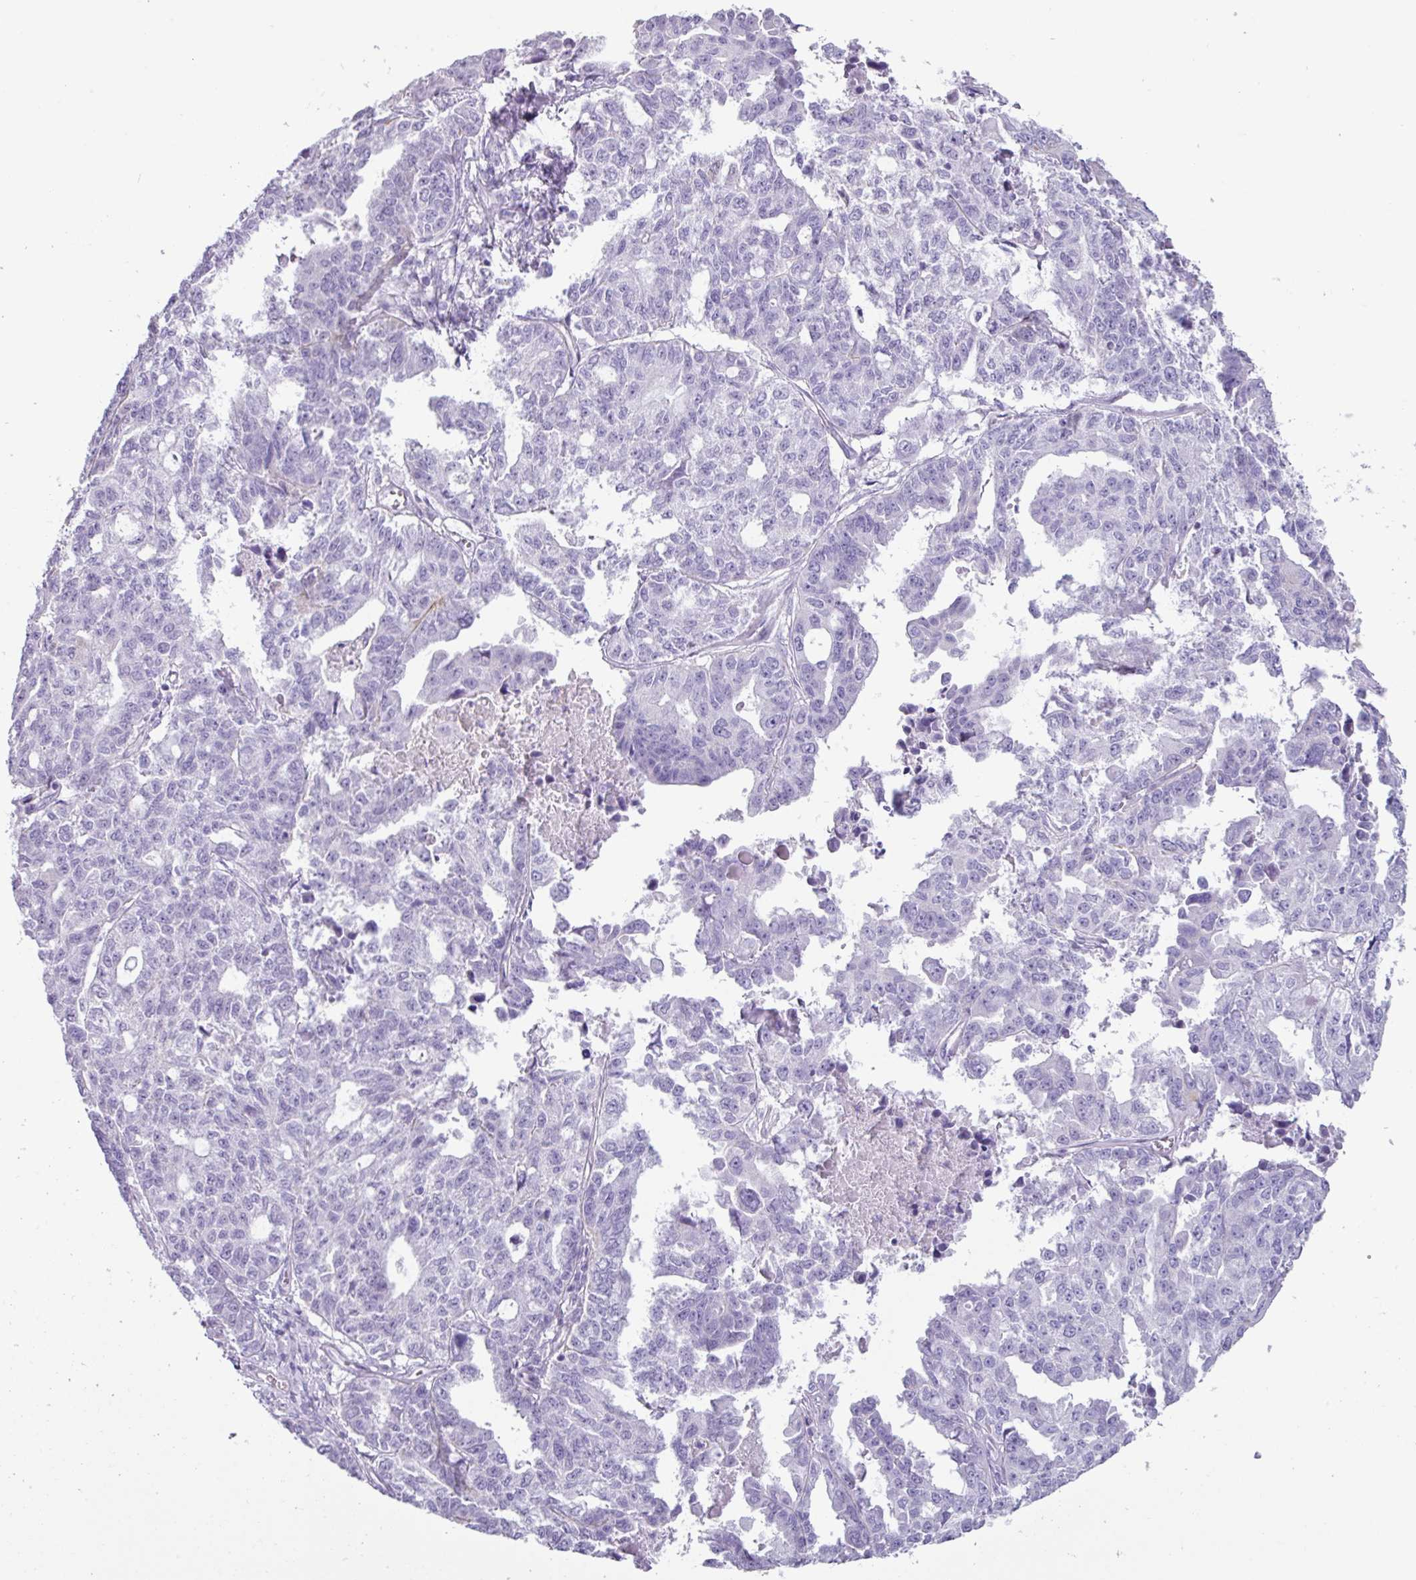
{"staining": {"intensity": "negative", "quantity": "none", "location": "none"}, "tissue": "ovarian cancer", "cell_type": "Tumor cells", "image_type": "cancer", "snomed": [{"axis": "morphology", "description": "Adenocarcinoma, NOS"}, {"axis": "morphology", "description": "Carcinoma, endometroid"}, {"axis": "topography", "description": "Ovary"}], "caption": "Immunohistochemistry (IHC) histopathology image of neoplastic tissue: ovarian cancer (endometroid carcinoma) stained with DAB (3,3'-diaminobenzidine) demonstrates no significant protein expression in tumor cells. (Brightfield microscopy of DAB (3,3'-diaminobenzidine) IHC at high magnification).", "gene": "NCCRP1", "patient": {"sex": "female", "age": 72}}